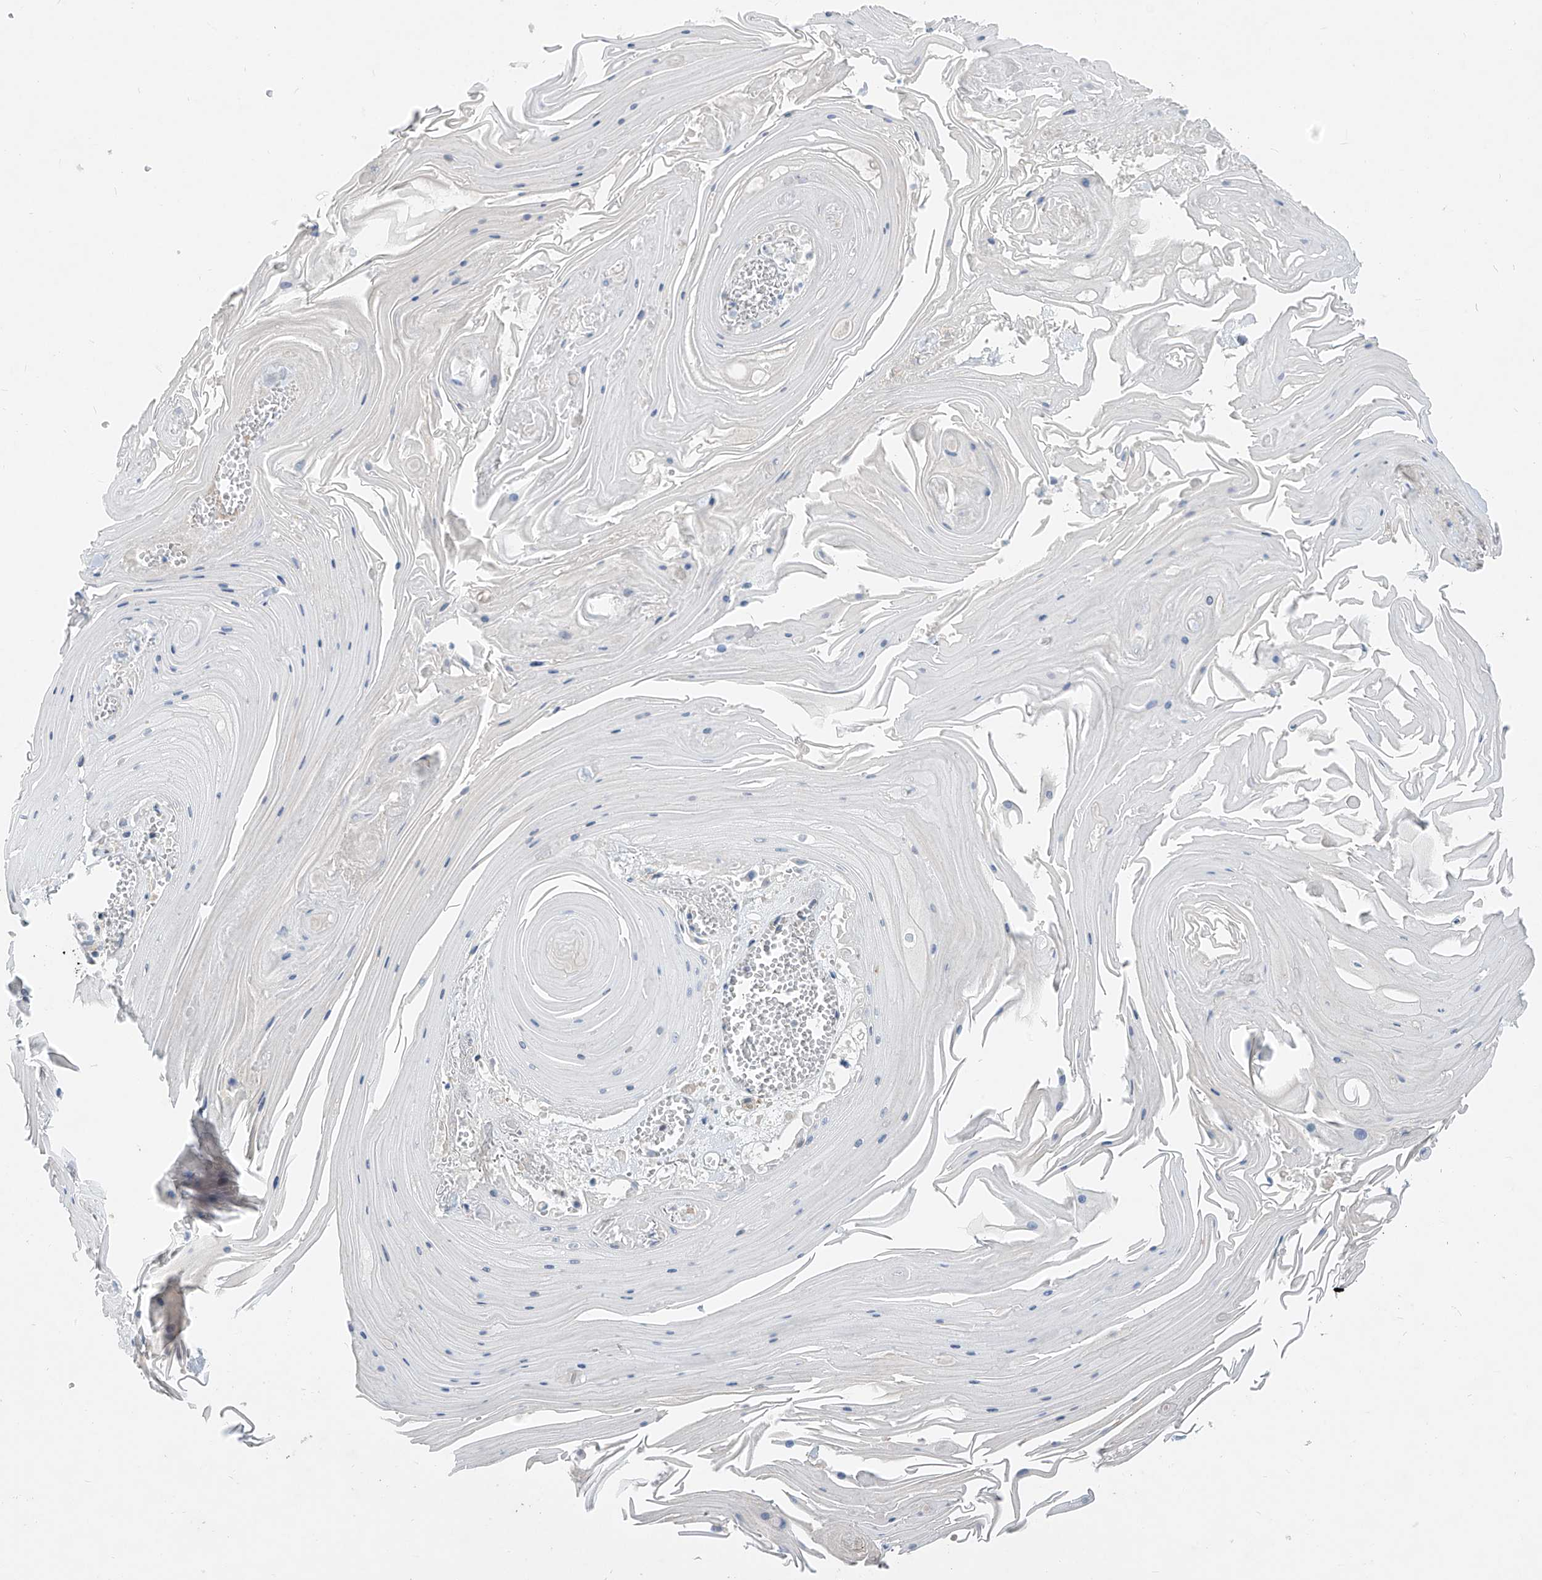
{"staining": {"intensity": "negative", "quantity": "none", "location": "none"}, "tissue": "skin cancer", "cell_type": "Tumor cells", "image_type": "cancer", "snomed": [{"axis": "morphology", "description": "Squamous cell carcinoma, NOS"}, {"axis": "topography", "description": "Skin"}], "caption": "The IHC photomicrograph has no significant staining in tumor cells of skin cancer (squamous cell carcinoma) tissue. Nuclei are stained in blue.", "gene": "KRTAP25-1", "patient": {"sex": "male", "age": 74}}